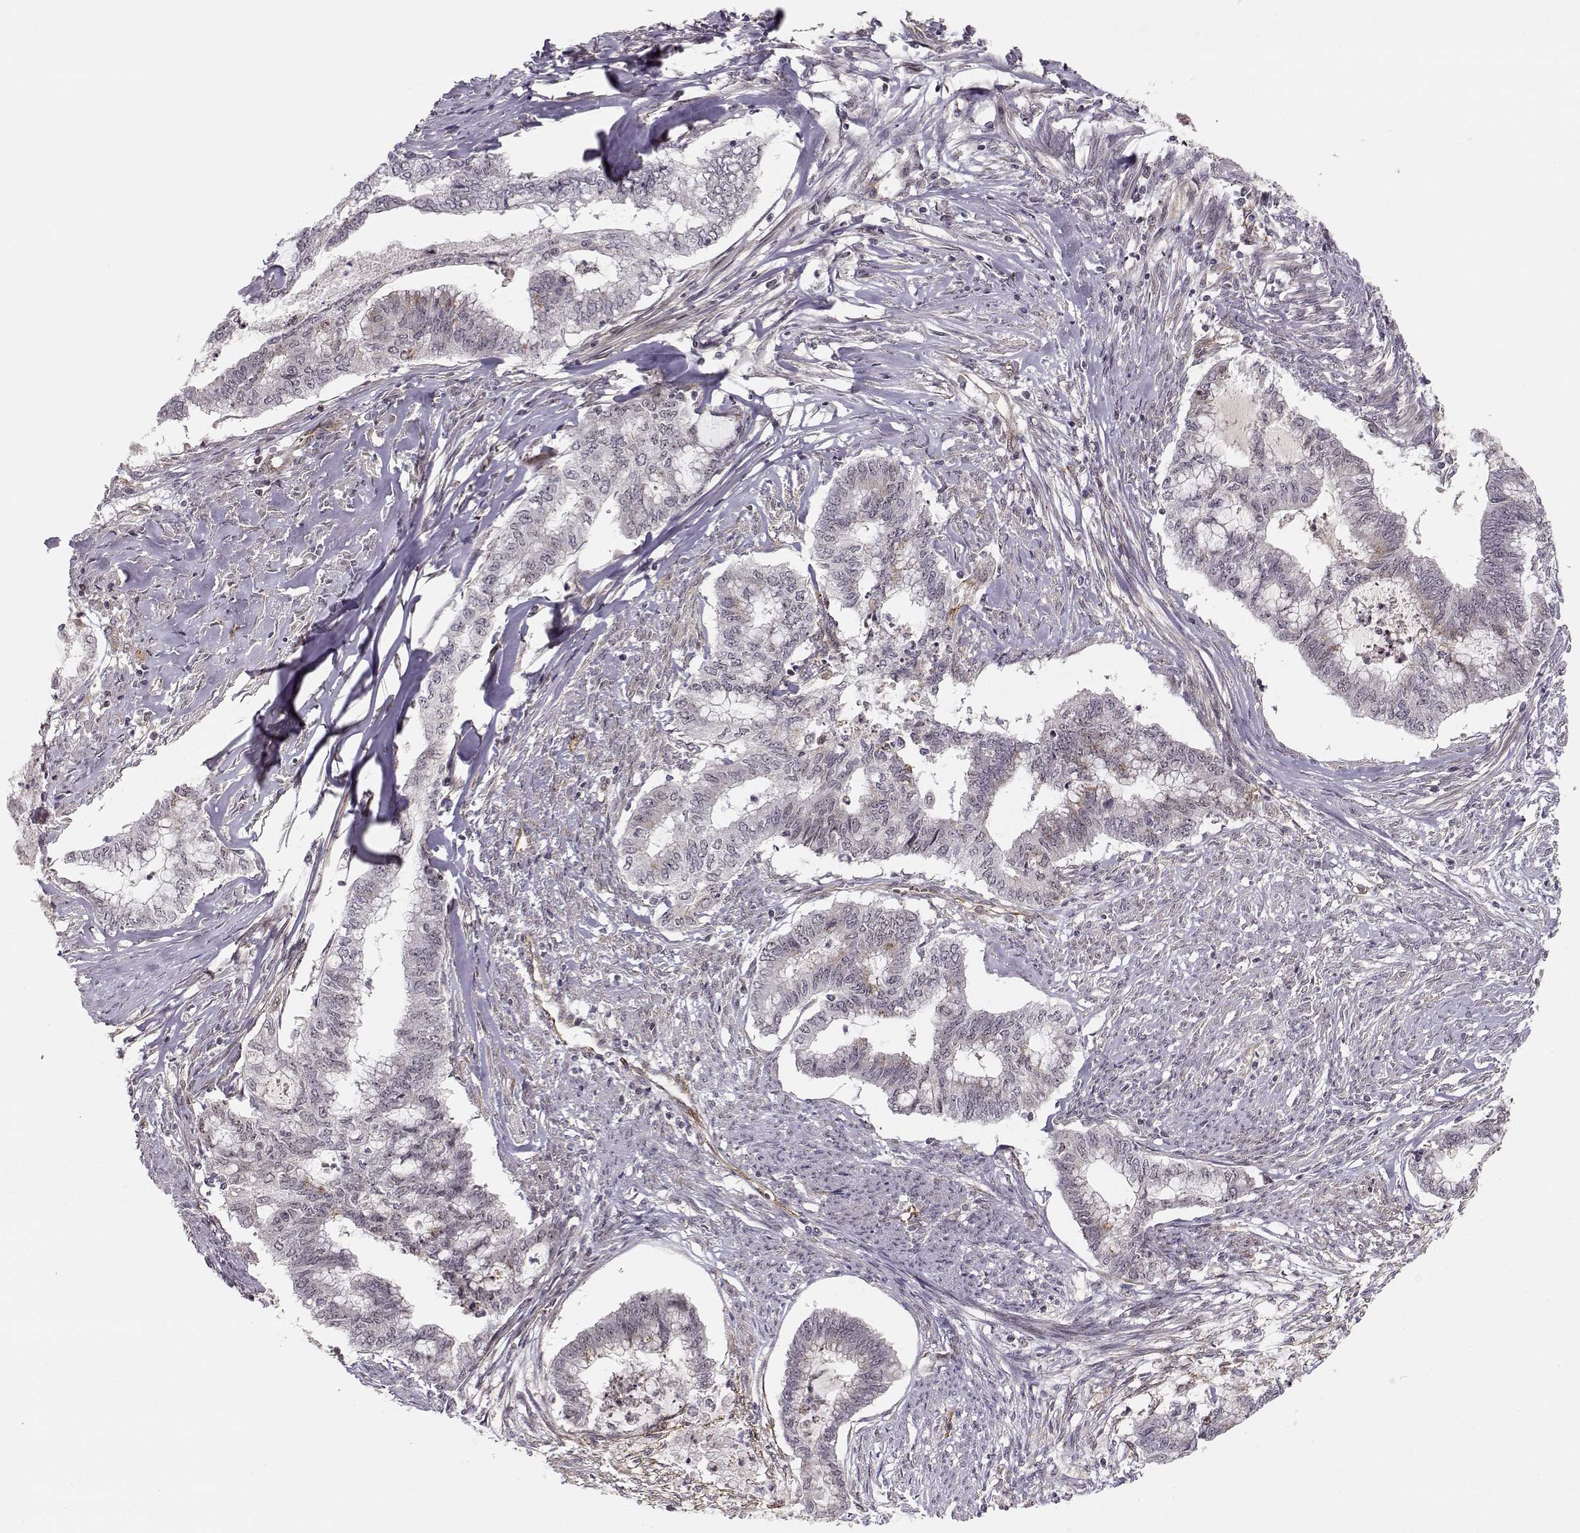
{"staining": {"intensity": "weak", "quantity": "<25%", "location": "cytoplasmic/membranous"}, "tissue": "endometrial cancer", "cell_type": "Tumor cells", "image_type": "cancer", "snomed": [{"axis": "morphology", "description": "Adenocarcinoma, NOS"}, {"axis": "topography", "description": "Endometrium"}], "caption": "There is no significant expression in tumor cells of endometrial adenocarcinoma.", "gene": "CIR1", "patient": {"sex": "female", "age": 79}}